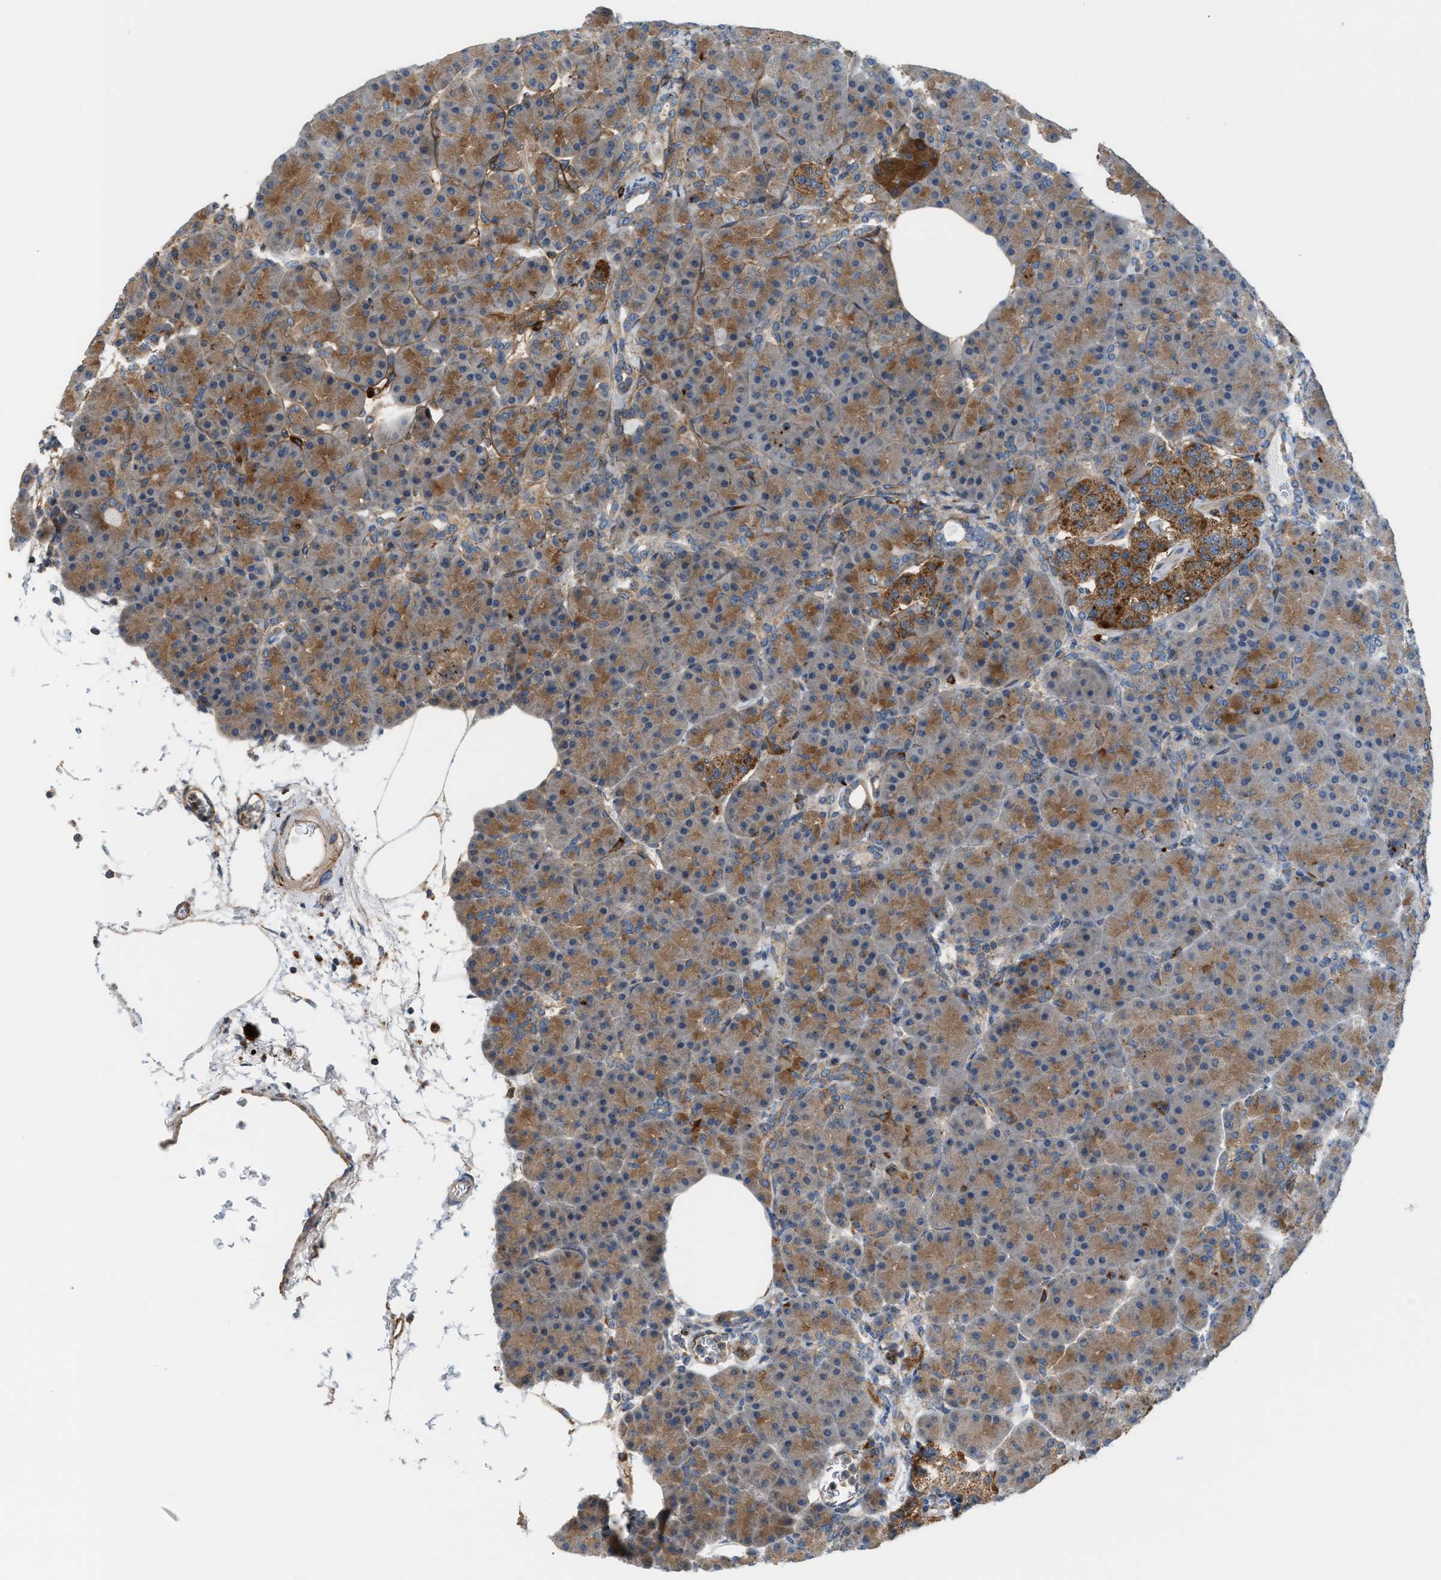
{"staining": {"intensity": "moderate", "quantity": ">75%", "location": "cytoplasmic/membranous"}, "tissue": "pancreas", "cell_type": "Exocrine glandular cells", "image_type": "normal", "snomed": [{"axis": "morphology", "description": "Normal tissue, NOS"}, {"axis": "topography", "description": "Pancreas"}], "caption": "Pancreas stained with DAB immunohistochemistry (IHC) reveals medium levels of moderate cytoplasmic/membranous positivity in about >75% of exocrine glandular cells. The protein of interest is stained brown, and the nuclei are stained in blue (DAB (3,3'-diaminobenzidine) IHC with brightfield microscopy, high magnification).", "gene": "PDCL", "patient": {"sex": "female", "age": 70}}